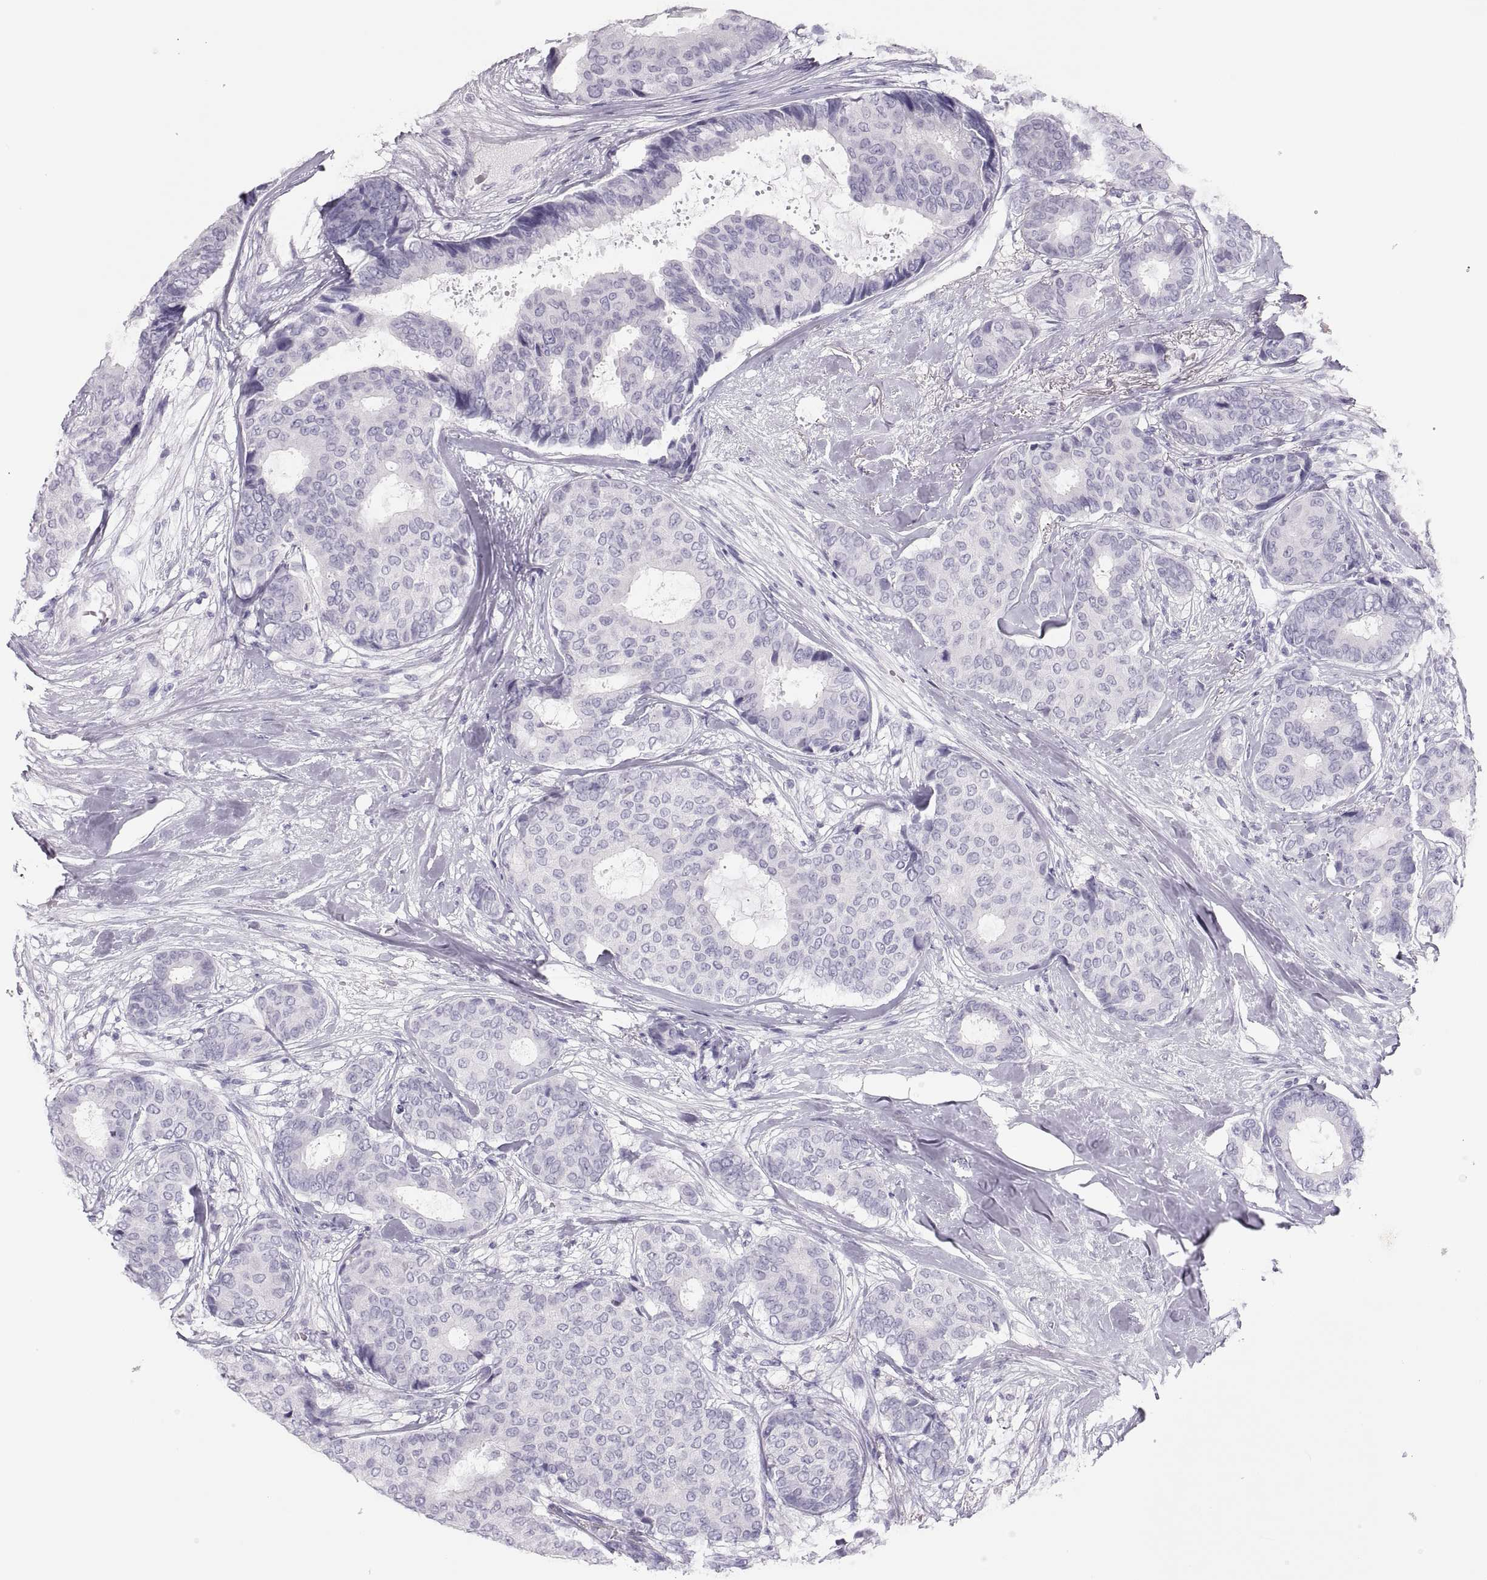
{"staining": {"intensity": "negative", "quantity": "none", "location": "none"}, "tissue": "breast cancer", "cell_type": "Tumor cells", "image_type": "cancer", "snomed": [{"axis": "morphology", "description": "Duct carcinoma"}, {"axis": "topography", "description": "Breast"}], "caption": "Photomicrograph shows no significant protein staining in tumor cells of breast infiltrating ductal carcinoma.", "gene": "SEMG1", "patient": {"sex": "female", "age": 75}}